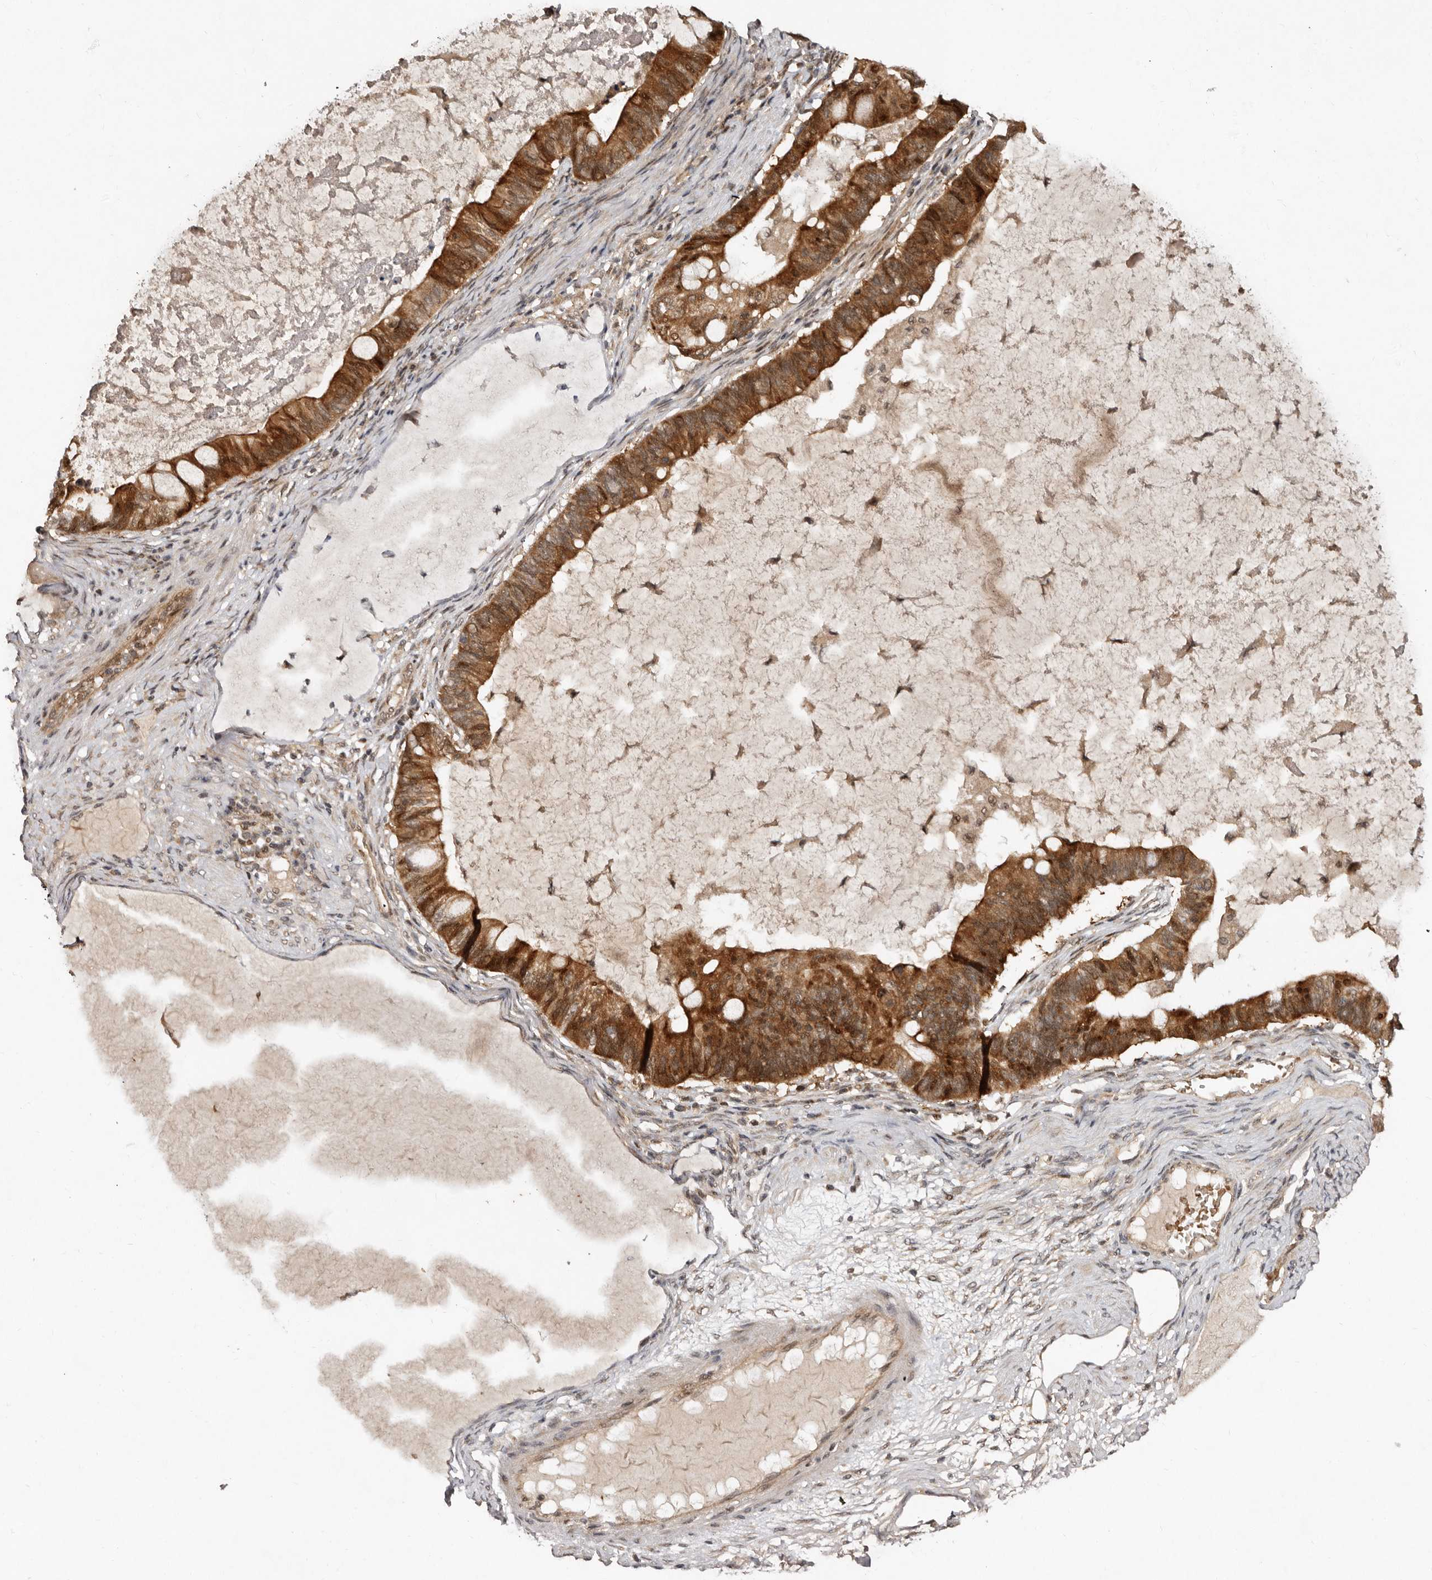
{"staining": {"intensity": "moderate", "quantity": ">75%", "location": "cytoplasmic/membranous,nuclear"}, "tissue": "ovarian cancer", "cell_type": "Tumor cells", "image_type": "cancer", "snomed": [{"axis": "morphology", "description": "Cystadenocarcinoma, mucinous, NOS"}, {"axis": "topography", "description": "Ovary"}], "caption": "Protein staining of ovarian cancer tissue shows moderate cytoplasmic/membranous and nuclear staining in about >75% of tumor cells. Immunohistochemistry (ihc) stains the protein of interest in brown and the nuclei are stained blue.", "gene": "ABL1", "patient": {"sex": "female", "age": 61}}